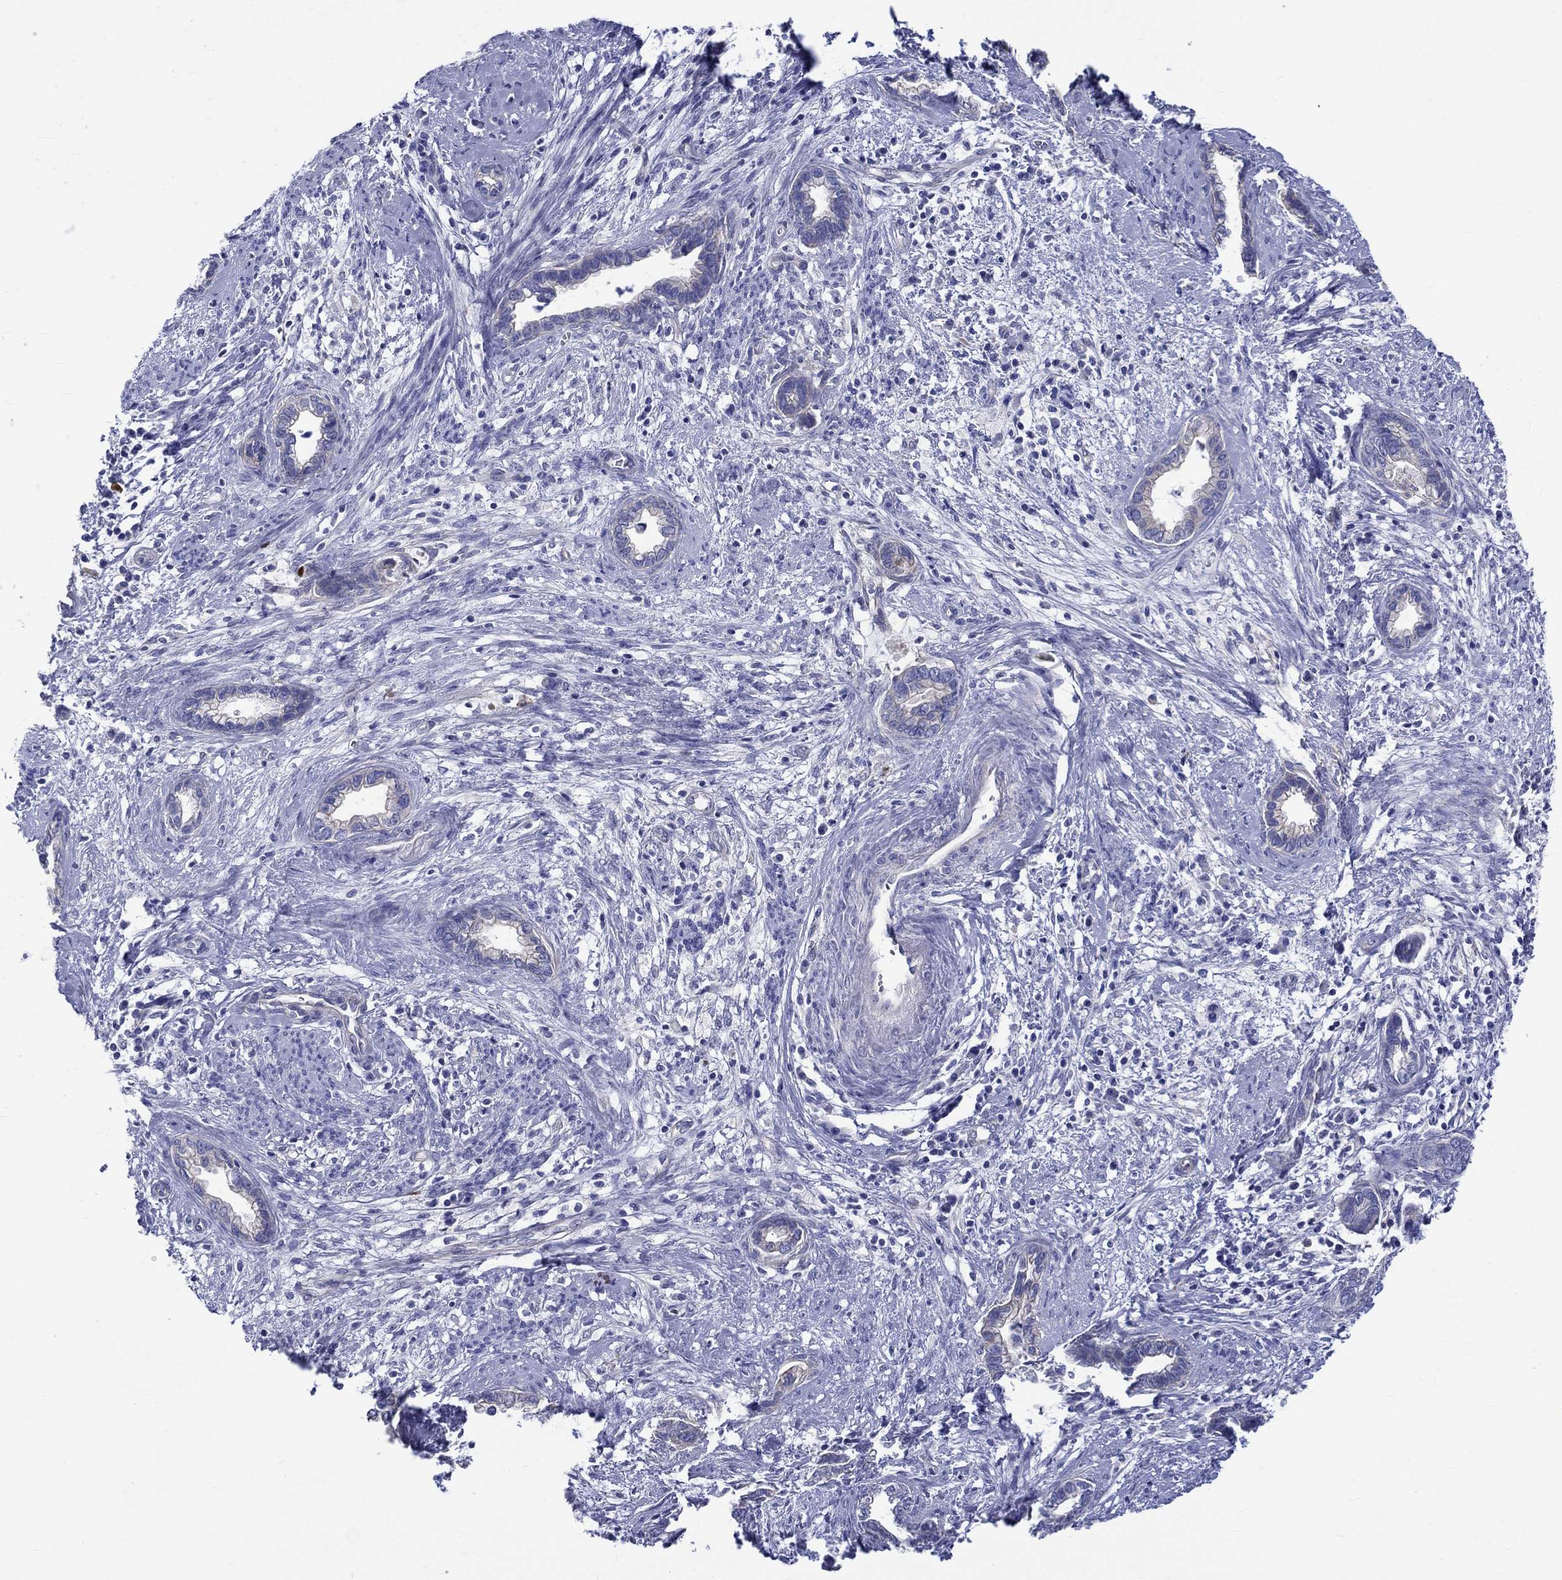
{"staining": {"intensity": "negative", "quantity": "none", "location": "none"}, "tissue": "cervical cancer", "cell_type": "Tumor cells", "image_type": "cancer", "snomed": [{"axis": "morphology", "description": "Adenocarcinoma, NOS"}, {"axis": "topography", "description": "Cervix"}], "caption": "High power microscopy histopathology image of an immunohistochemistry (IHC) micrograph of cervical cancer (adenocarcinoma), revealing no significant expression in tumor cells.", "gene": "SH2D7", "patient": {"sex": "female", "age": 62}}